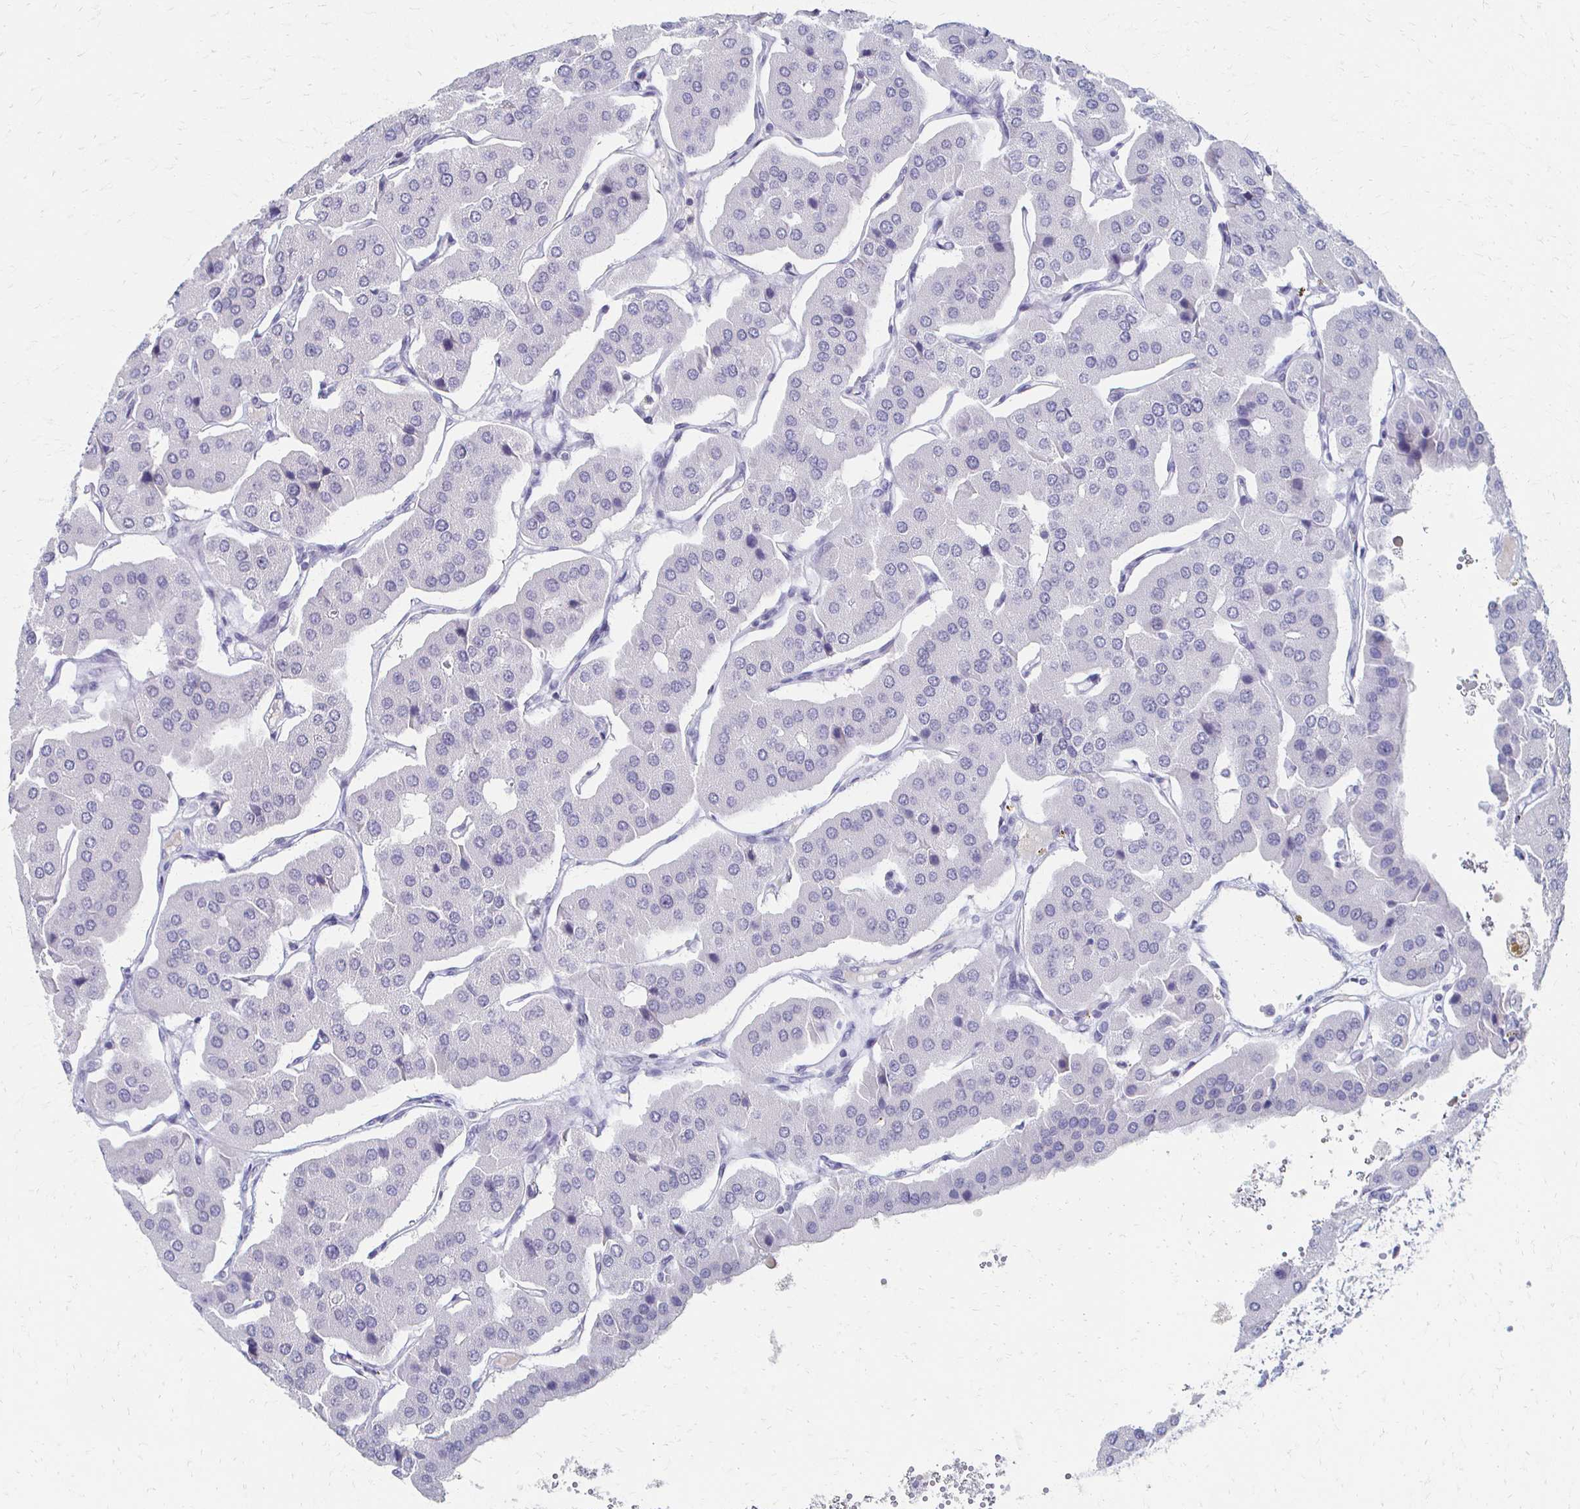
{"staining": {"intensity": "negative", "quantity": "none", "location": "none"}, "tissue": "parathyroid gland", "cell_type": "Glandular cells", "image_type": "normal", "snomed": [{"axis": "morphology", "description": "Normal tissue, NOS"}, {"axis": "morphology", "description": "Adenoma, NOS"}, {"axis": "topography", "description": "Parathyroid gland"}], "caption": "Glandular cells show no significant positivity in benign parathyroid gland. (DAB (3,3'-diaminobenzidine) immunohistochemistry (IHC), high magnification).", "gene": "CXCR2", "patient": {"sex": "female", "age": 86}}